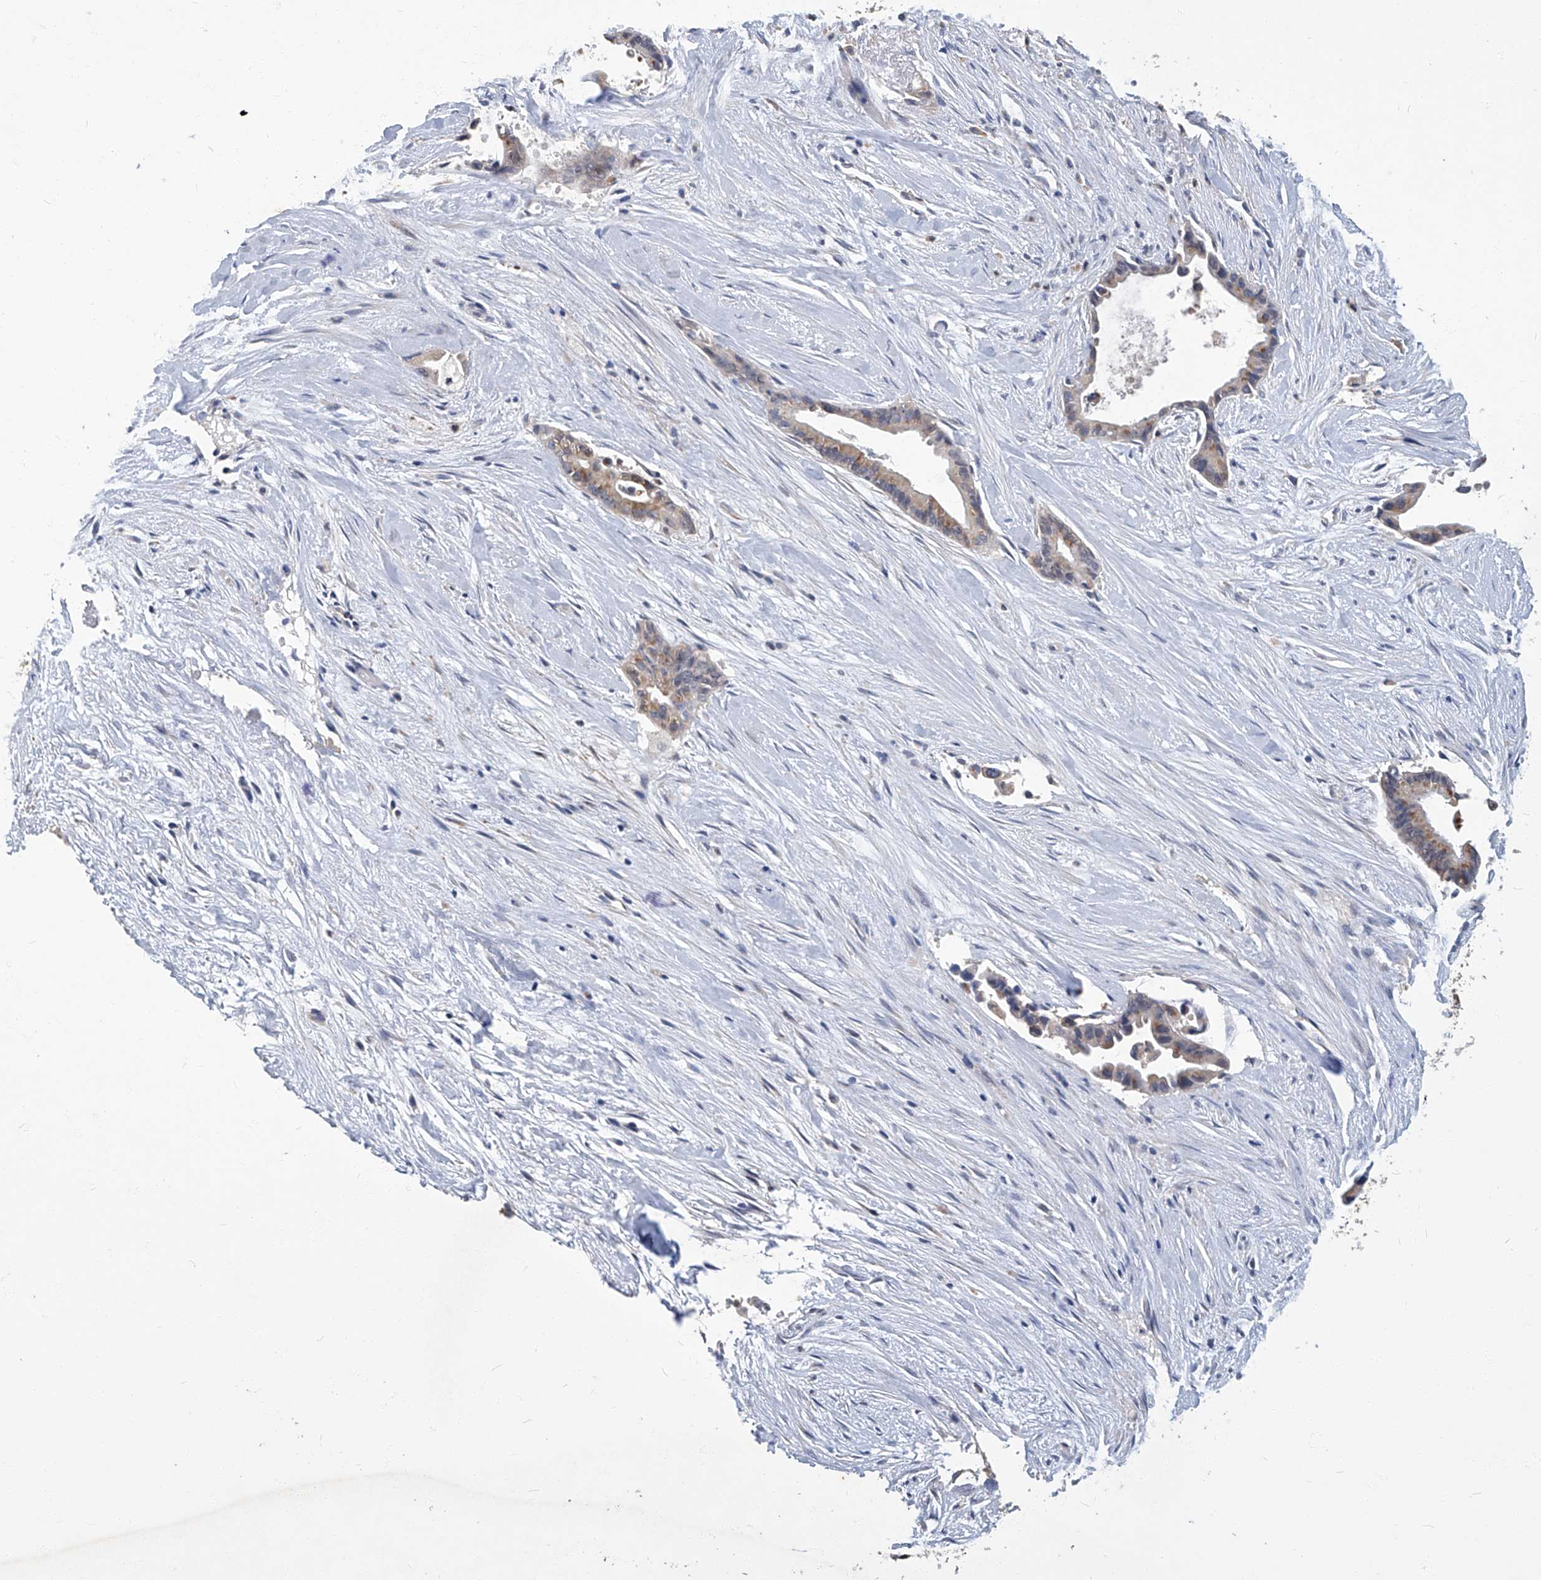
{"staining": {"intensity": "weak", "quantity": ">75%", "location": "cytoplasmic/membranous"}, "tissue": "liver cancer", "cell_type": "Tumor cells", "image_type": "cancer", "snomed": [{"axis": "morphology", "description": "Cholangiocarcinoma"}, {"axis": "topography", "description": "Liver"}], "caption": "Immunohistochemical staining of liver cancer (cholangiocarcinoma) shows low levels of weak cytoplasmic/membranous positivity in approximately >75% of tumor cells.", "gene": "TGFBR1", "patient": {"sex": "female", "age": 55}}